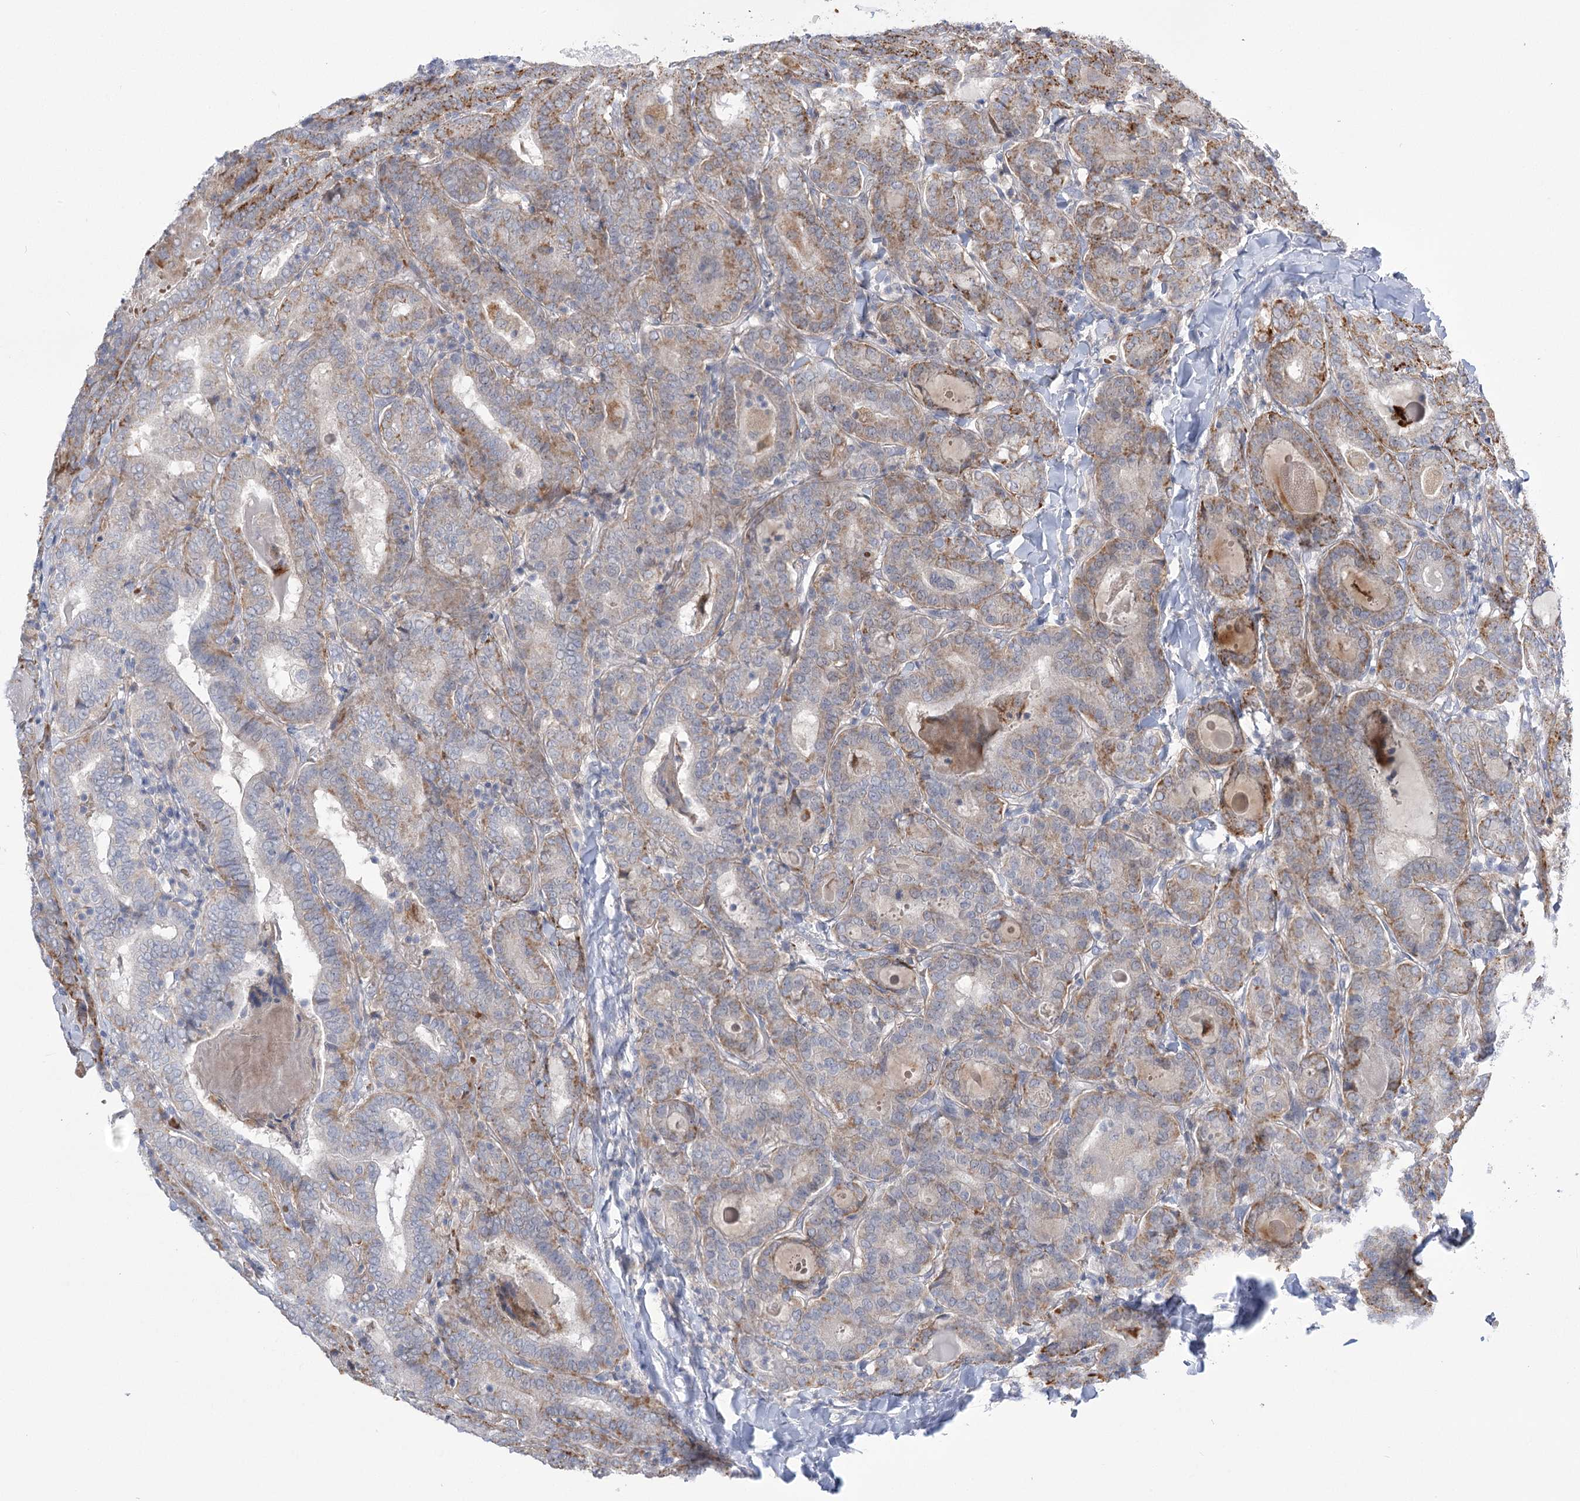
{"staining": {"intensity": "moderate", "quantity": "25%-75%", "location": "cytoplasmic/membranous"}, "tissue": "thyroid cancer", "cell_type": "Tumor cells", "image_type": "cancer", "snomed": [{"axis": "morphology", "description": "Papillary adenocarcinoma, NOS"}, {"axis": "topography", "description": "Thyroid gland"}], "caption": "Moderate cytoplasmic/membranous protein staining is present in approximately 25%-75% of tumor cells in thyroid cancer.", "gene": "SIAE", "patient": {"sex": "female", "age": 72}}